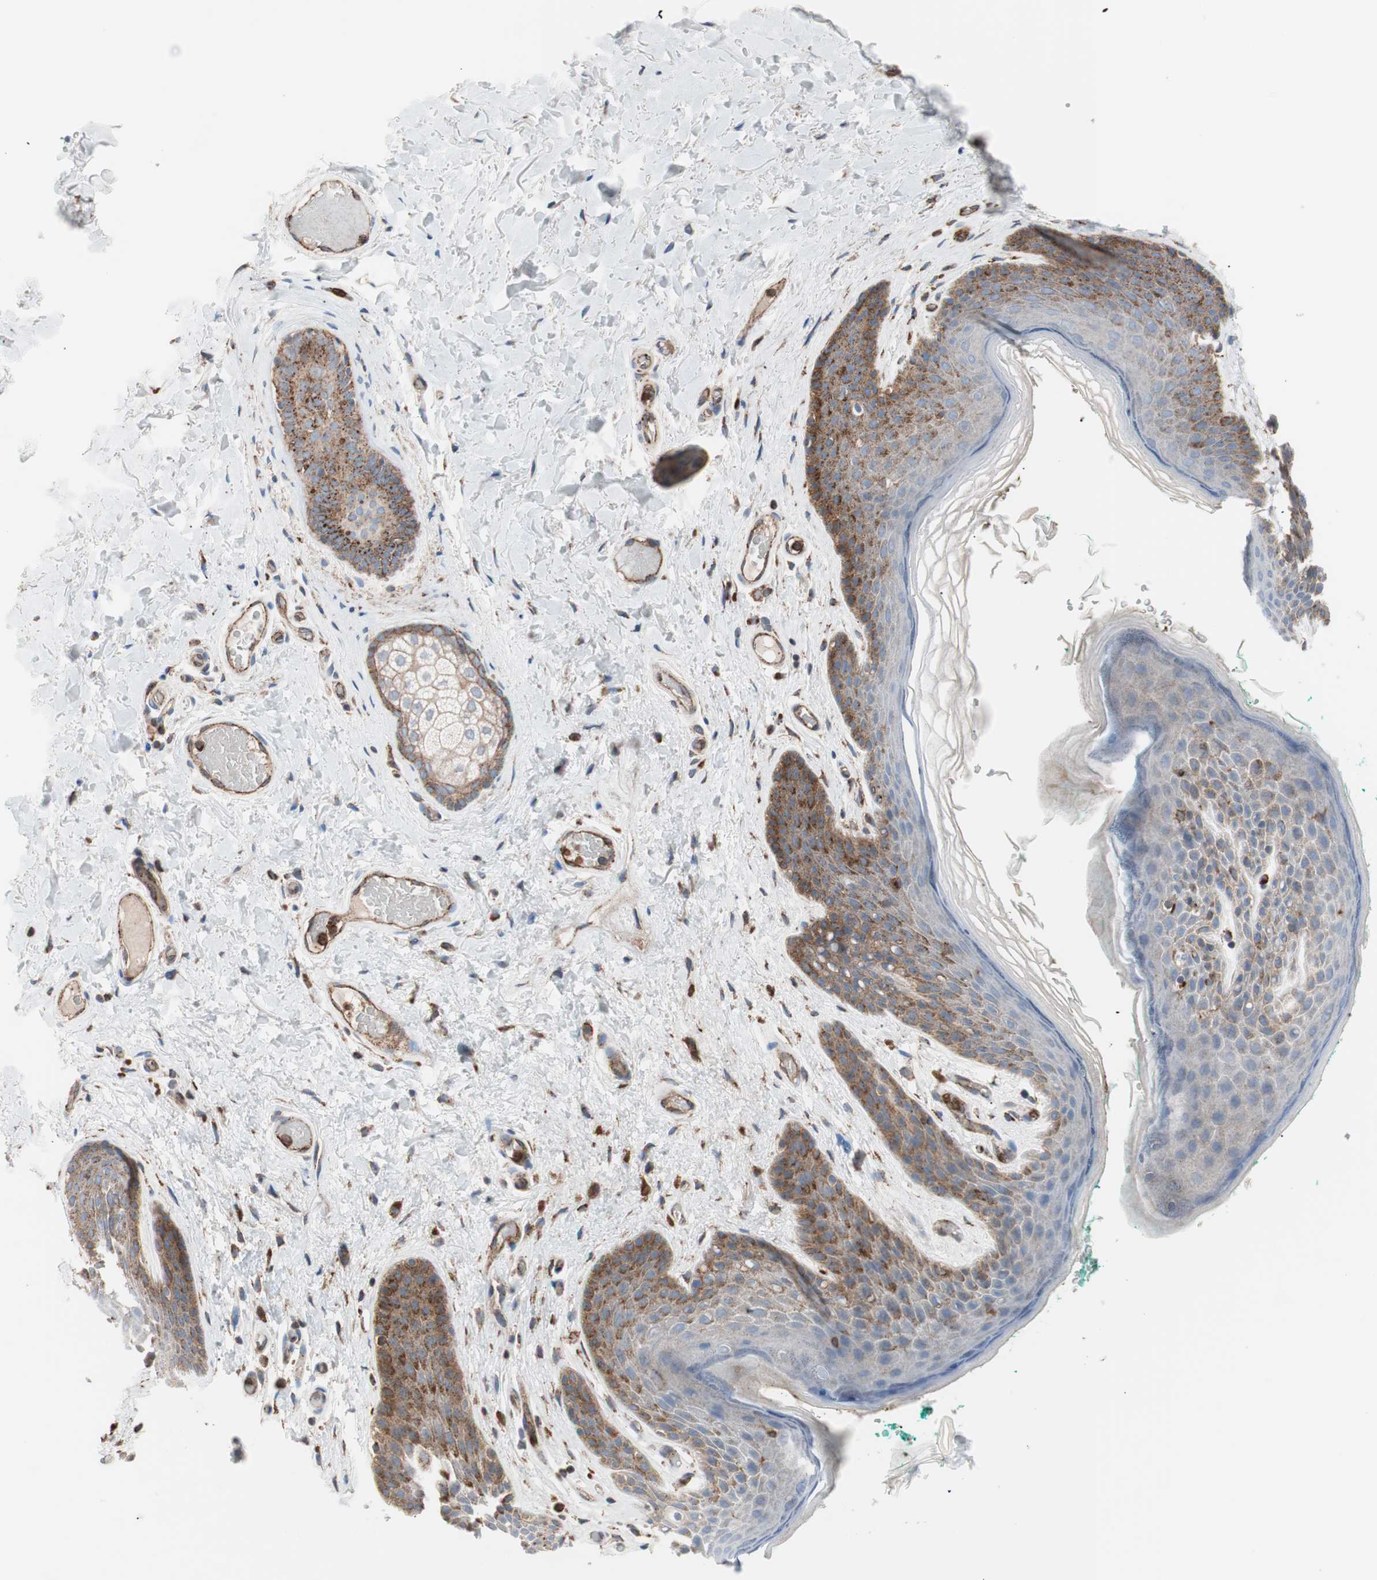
{"staining": {"intensity": "moderate", "quantity": "25%-75%", "location": "cytoplasmic/membranous"}, "tissue": "skin", "cell_type": "Epidermal cells", "image_type": "normal", "snomed": [{"axis": "morphology", "description": "Normal tissue, NOS"}, {"axis": "topography", "description": "Anal"}], "caption": "Epidermal cells reveal moderate cytoplasmic/membranous staining in about 25%-75% of cells in normal skin. Immunohistochemistry (ihc) stains the protein in brown and the nuclei are stained blue.", "gene": "FLOT2", "patient": {"sex": "male", "age": 74}}